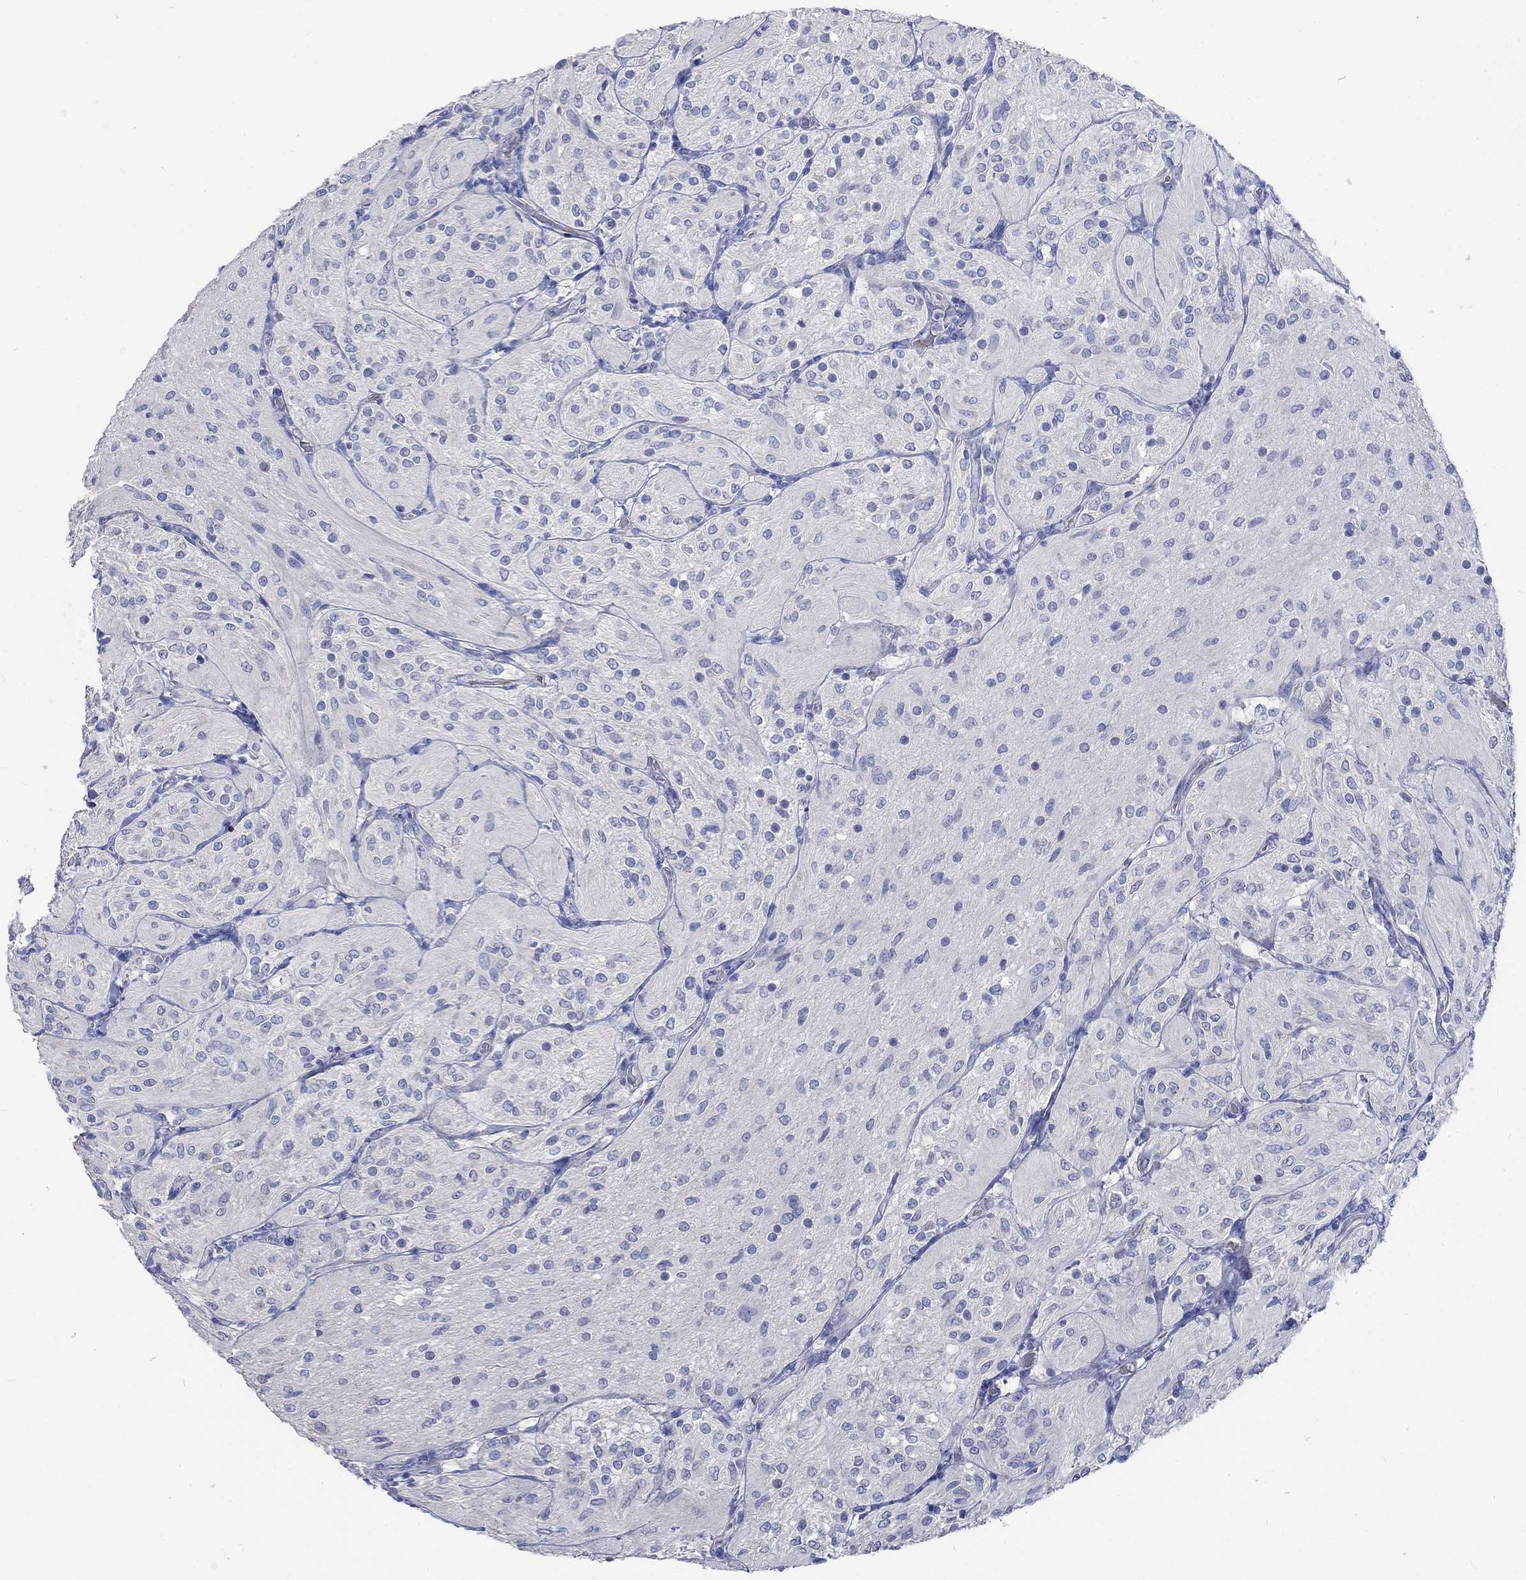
{"staining": {"intensity": "negative", "quantity": "none", "location": "none"}, "tissue": "glioma", "cell_type": "Tumor cells", "image_type": "cancer", "snomed": [{"axis": "morphology", "description": "Glioma, malignant, Low grade"}, {"axis": "topography", "description": "Brain"}], "caption": "Glioma was stained to show a protein in brown. There is no significant positivity in tumor cells.", "gene": "KCNA1", "patient": {"sex": "male", "age": 3}}